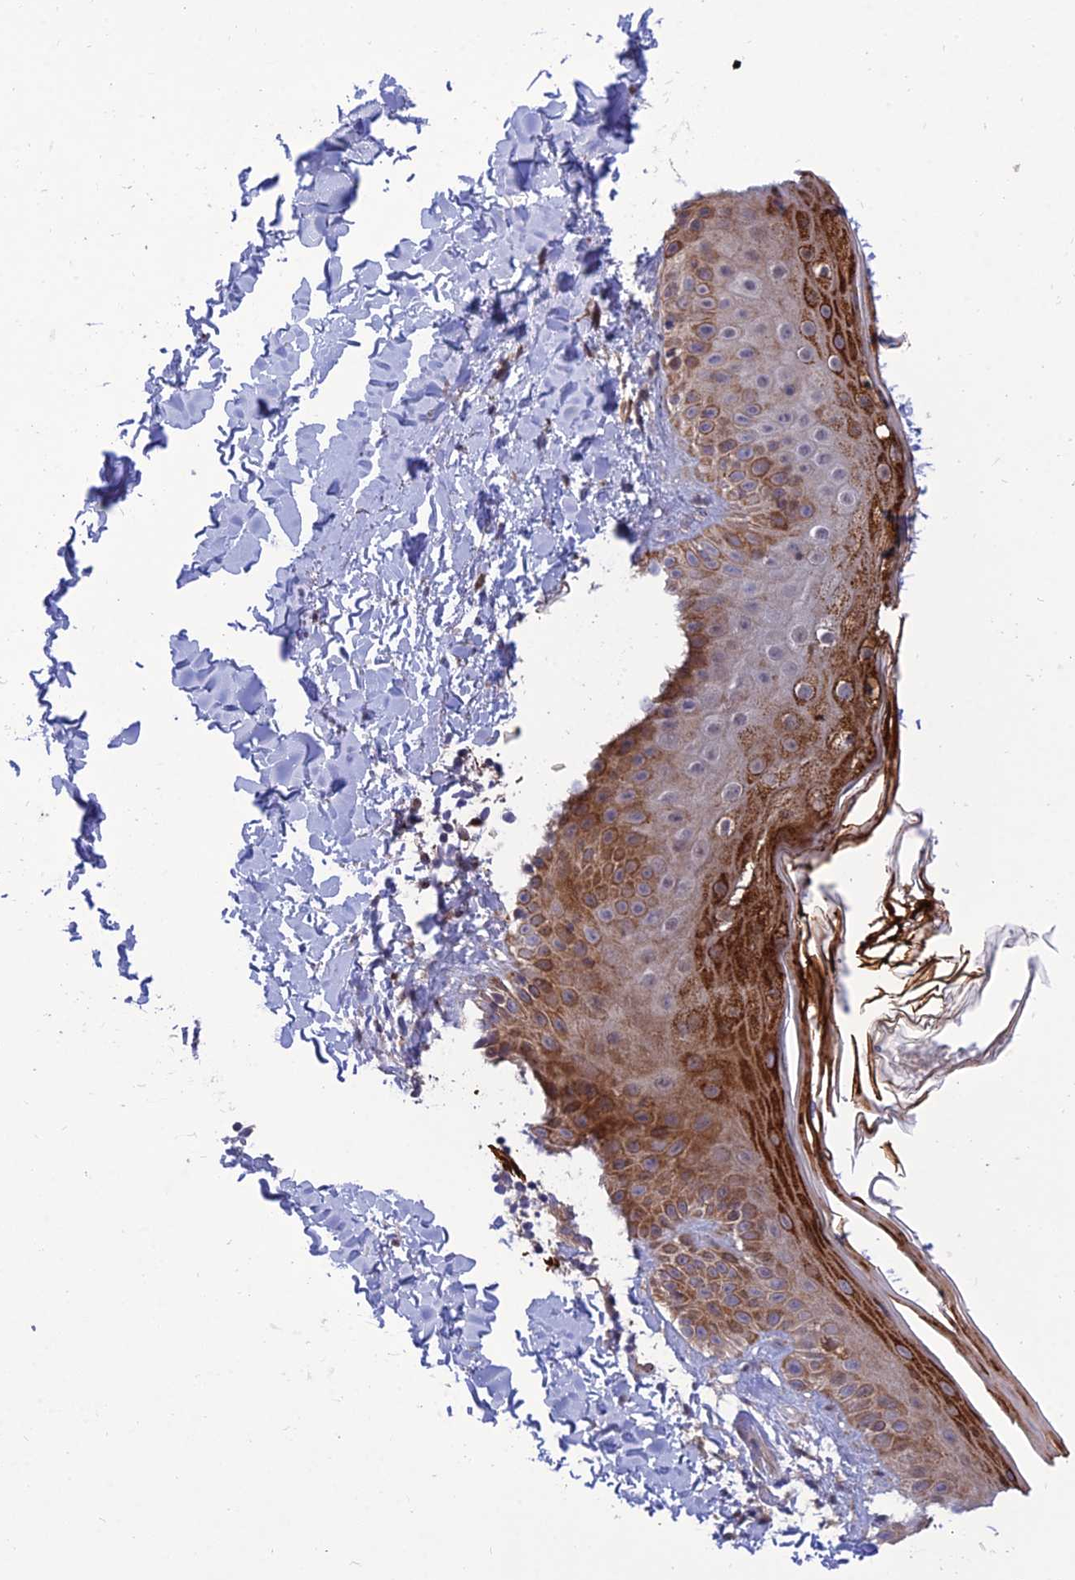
{"staining": {"intensity": "moderate", "quantity": ">75%", "location": "cytoplasmic/membranous"}, "tissue": "skin", "cell_type": "Fibroblasts", "image_type": "normal", "snomed": [{"axis": "morphology", "description": "Normal tissue, NOS"}, {"axis": "topography", "description": "Skin"}], "caption": "Brown immunohistochemical staining in benign human skin displays moderate cytoplasmic/membranous expression in approximately >75% of fibroblasts. (Stains: DAB (3,3'-diaminobenzidine) in brown, nuclei in blue, Microscopy: brightfield microscopy at high magnification).", "gene": "FAM76A", "patient": {"sex": "male", "age": 52}}